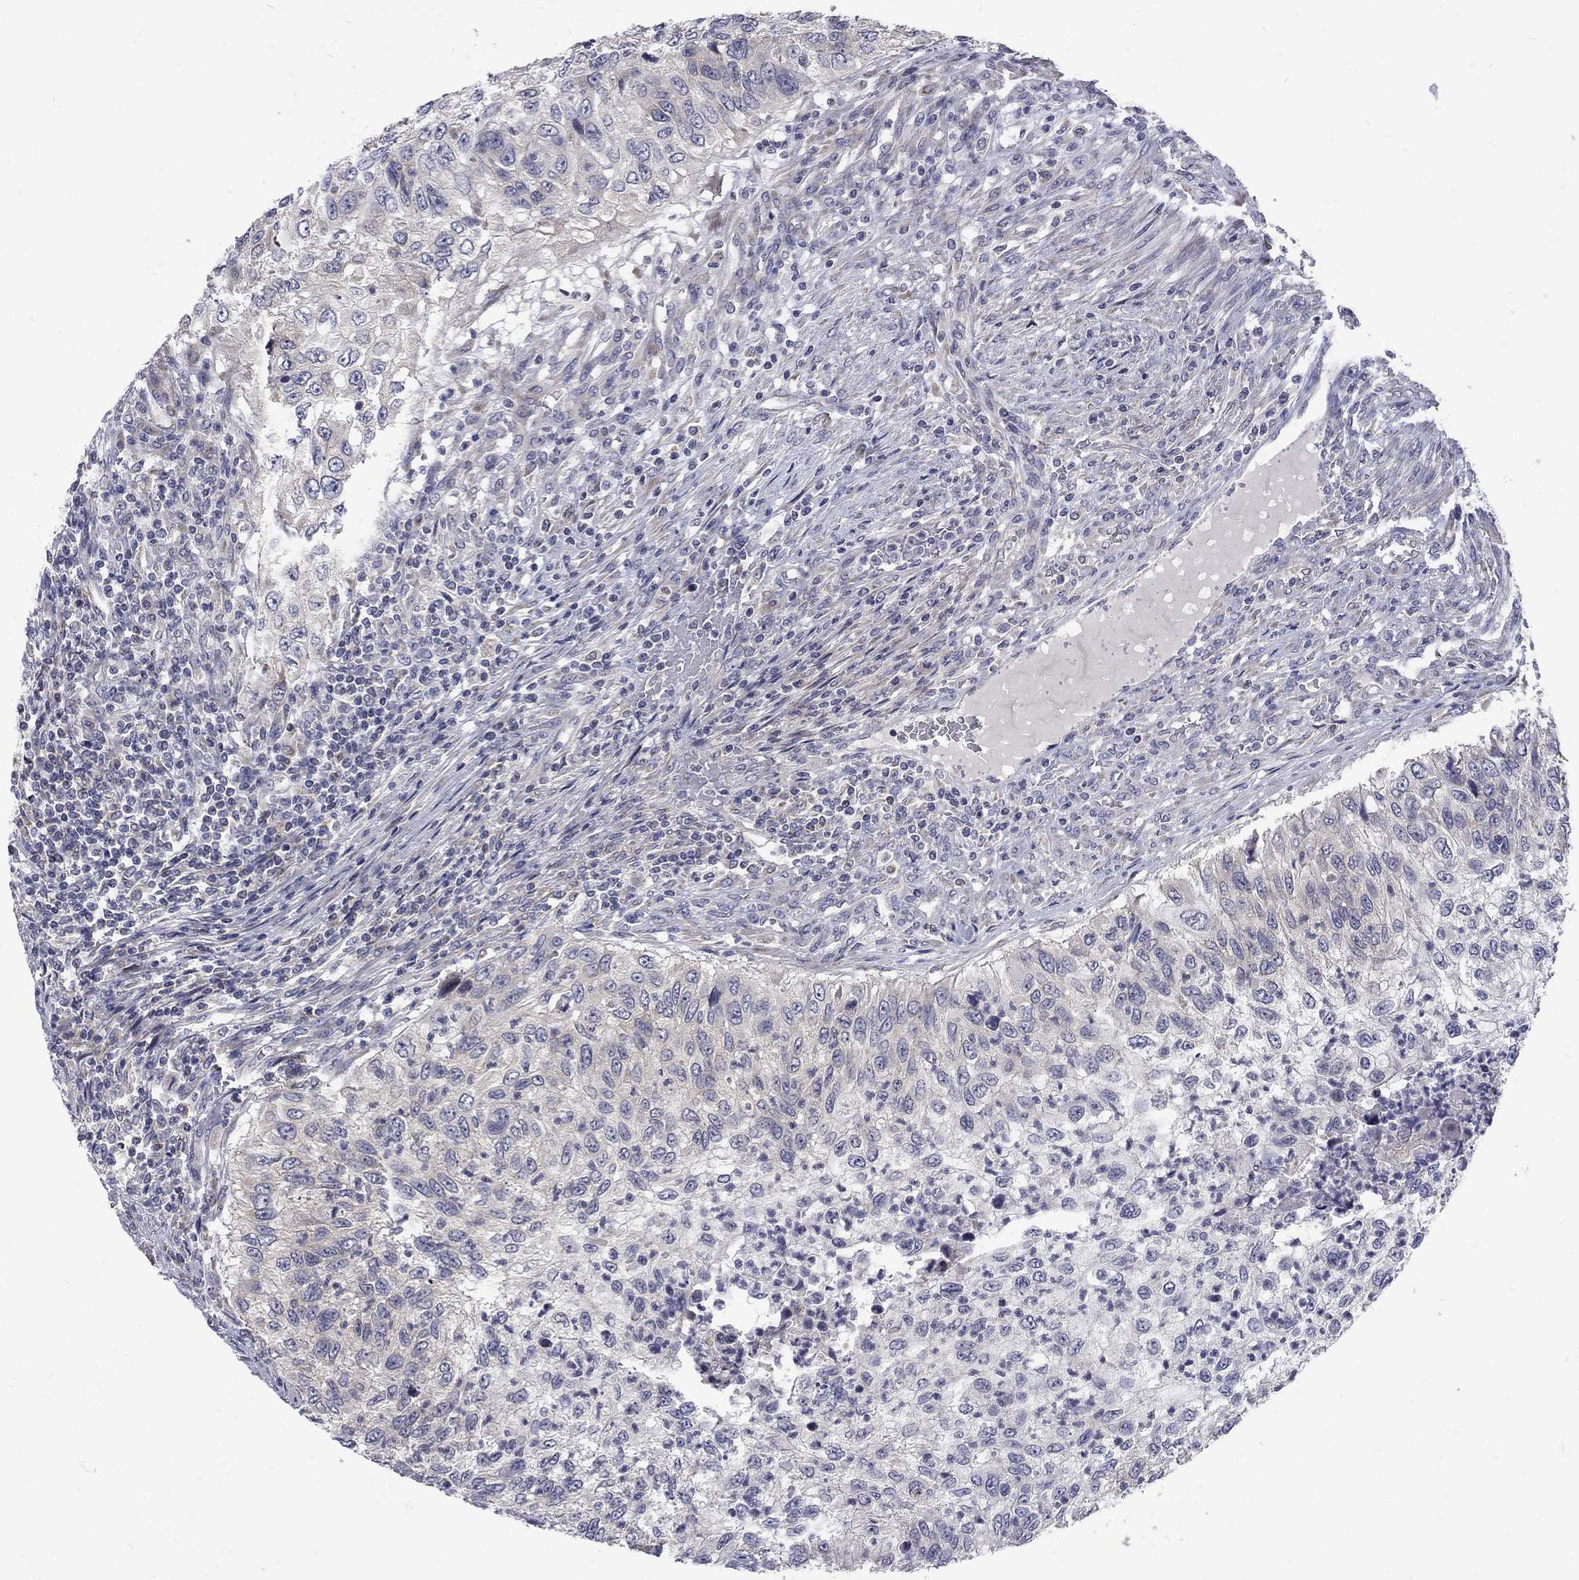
{"staining": {"intensity": "negative", "quantity": "none", "location": "none"}, "tissue": "urothelial cancer", "cell_type": "Tumor cells", "image_type": "cancer", "snomed": [{"axis": "morphology", "description": "Urothelial carcinoma, High grade"}, {"axis": "topography", "description": "Urinary bladder"}], "caption": "Urothelial cancer was stained to show a protein in brown. There is no significant positivity in tumor cells. (DAB (3,3'-diaminobenzidine) IHC visualized using brightfield microscopy, high magnification).", "gene": "SH2B1", "patient": {"sex": "female", "age": 60}}